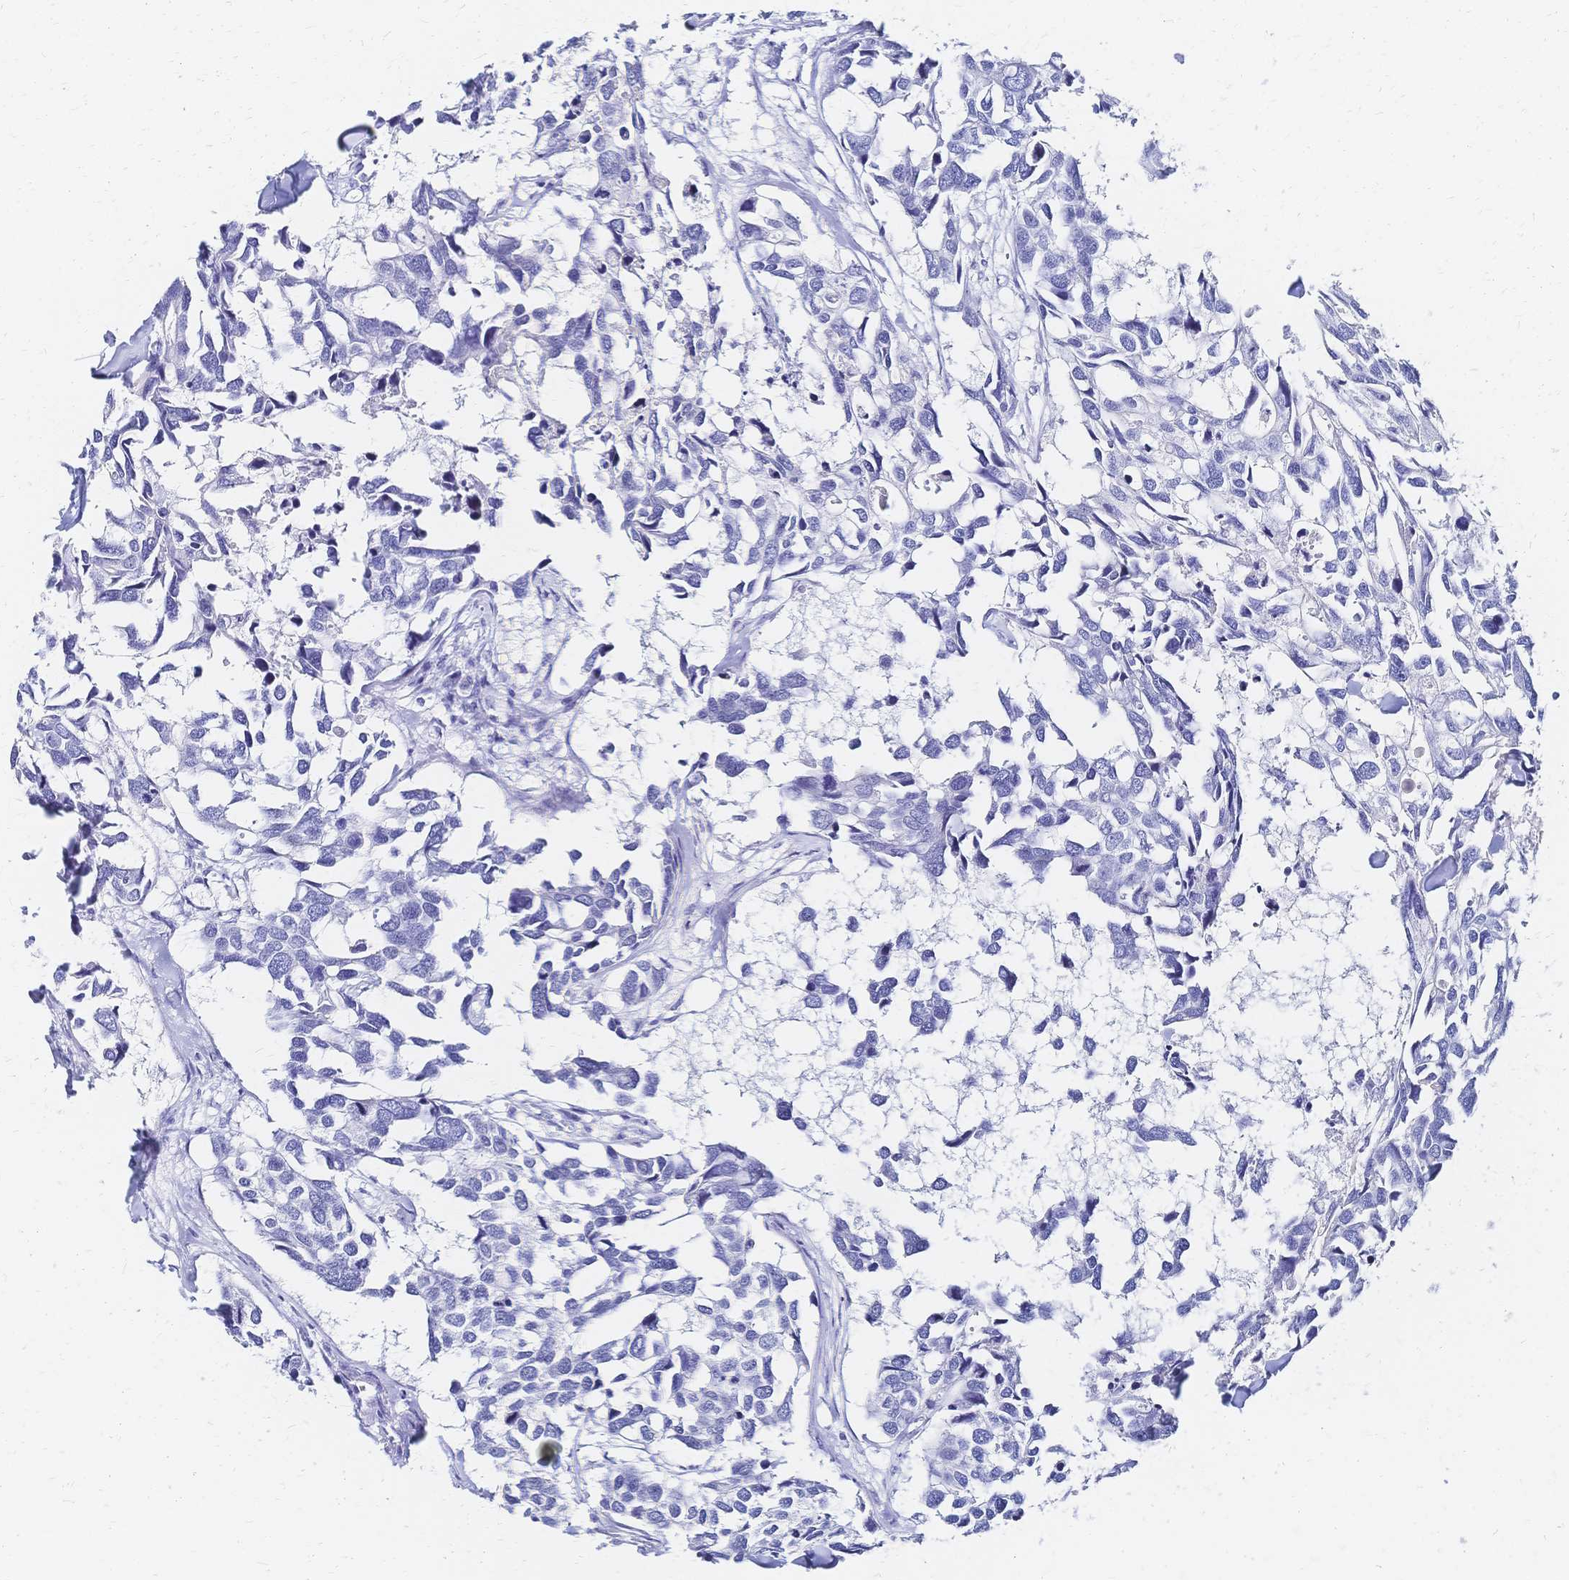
{"staining": {"intensity": "negative", "quantity": "none", "location": "none"}, "tissue": "breast cancer", "cell_type": "Tumor cells", "image_type": "cancer", "snomed": [{"axis": "morphology", "description": "Duct carcinoma"}, {"axis": "topography", "description": "Breast"}], "caption": "Protein analysis of intraductal carcinoma (breast) exhibits no significant positivity in tumor cells. The staining was performed using DAB (3,3'-diaminobenzidine) to visualize the protein expression in brown, while the nuclei were stained in blue with hematoxylin (Magnification: 20x).", "gene": "SLC5A1", "patient": {"sex": "female", "age": 83}}